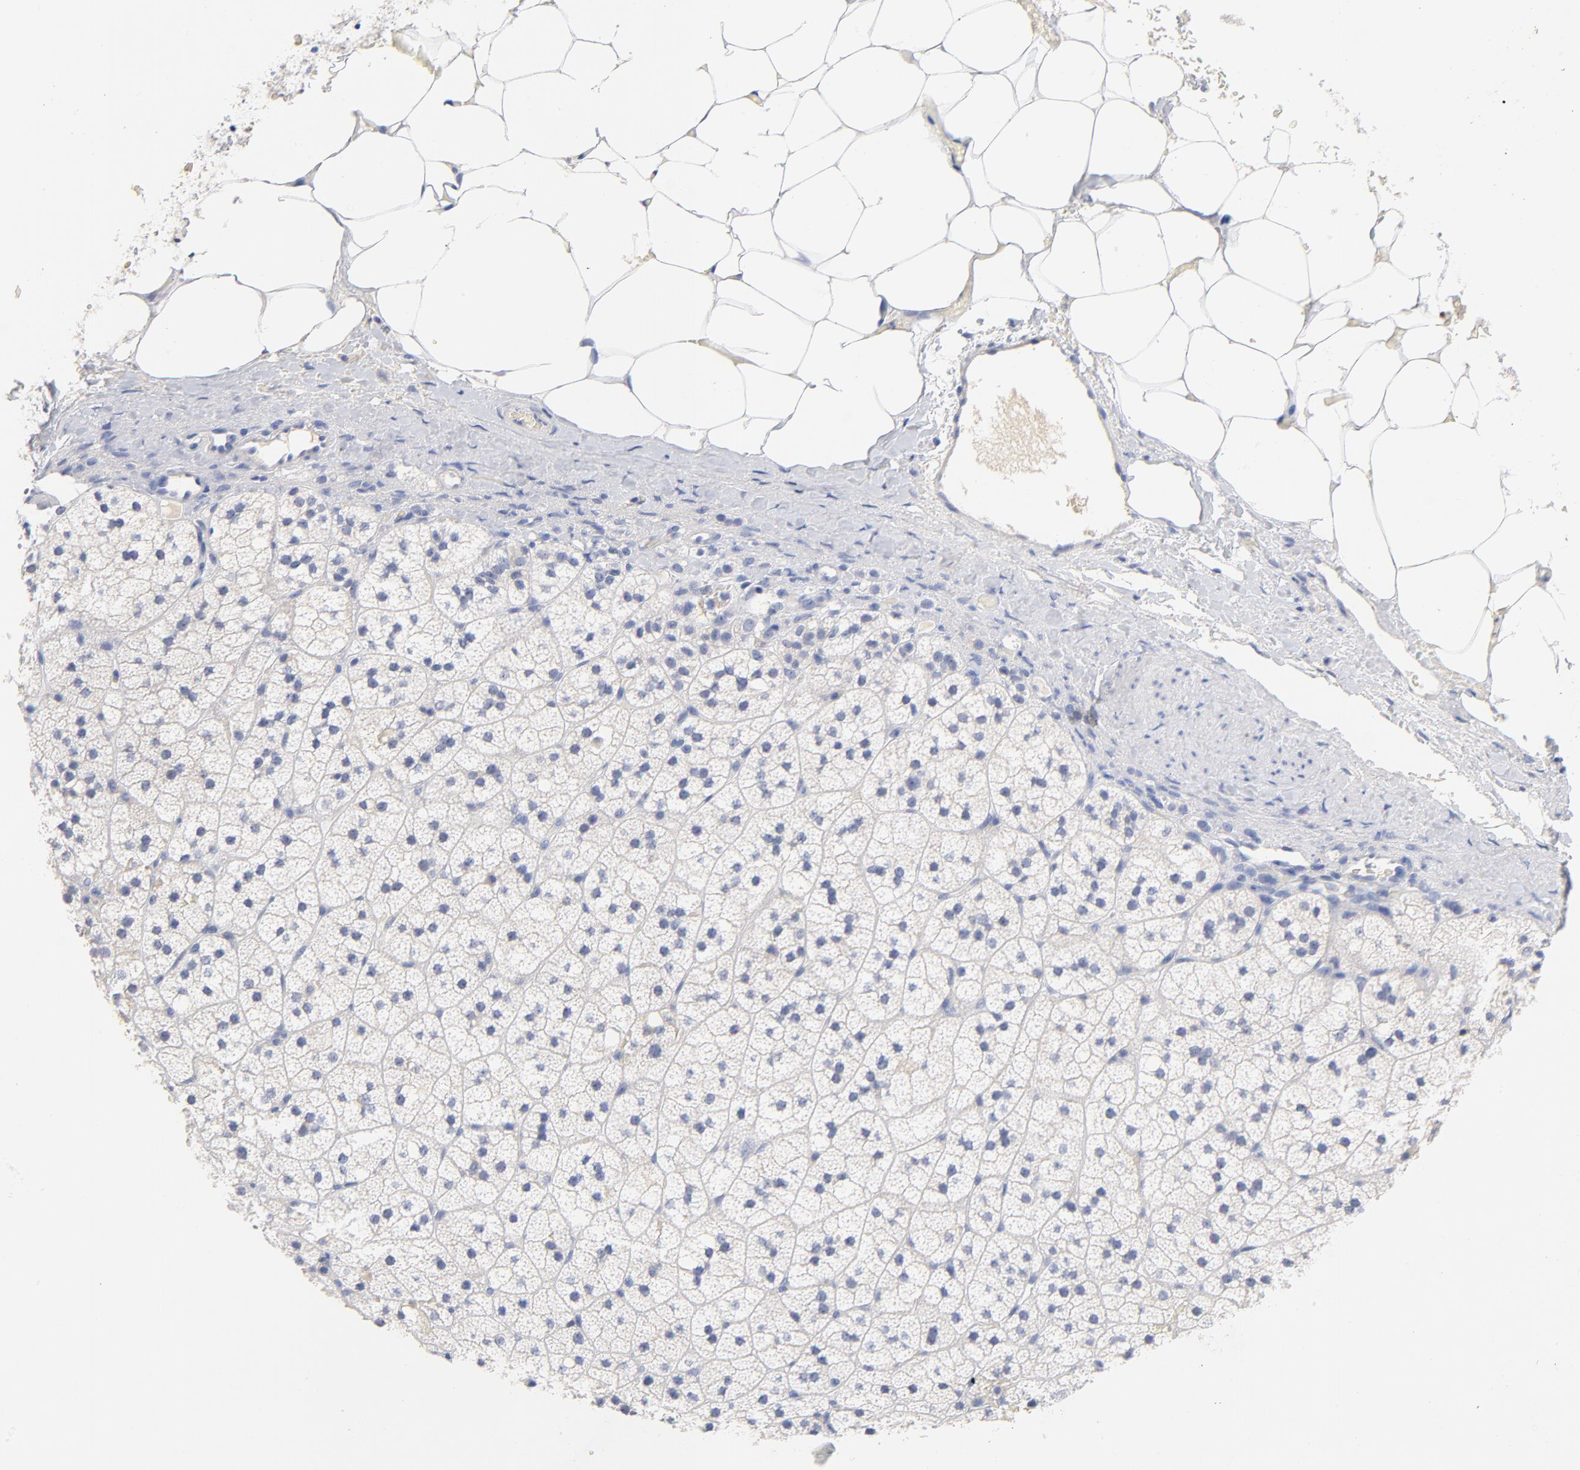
{"staining": {"intensity": "negative", "quantity": "none", "location": "none"}, "tissue": "adrenal gland", "cell_type": "Glandular cells", "image_type": "normal", "snomed": [{"axis": "morphology", "description": "Normal tissue, NOS"}, {"axis": "topography", "description": "Adrenal gland"}], "caption": "IHC photomicrograph of normal adrenal gland: human adrenal gland stained with DAB (3,3'-diaminobenzidine) demonstrates no significant protein positivity in glandular cells. Nuclei are stained in blue.", "gene": "CPS1", "patient": {"sex": "male", "age": 35}}